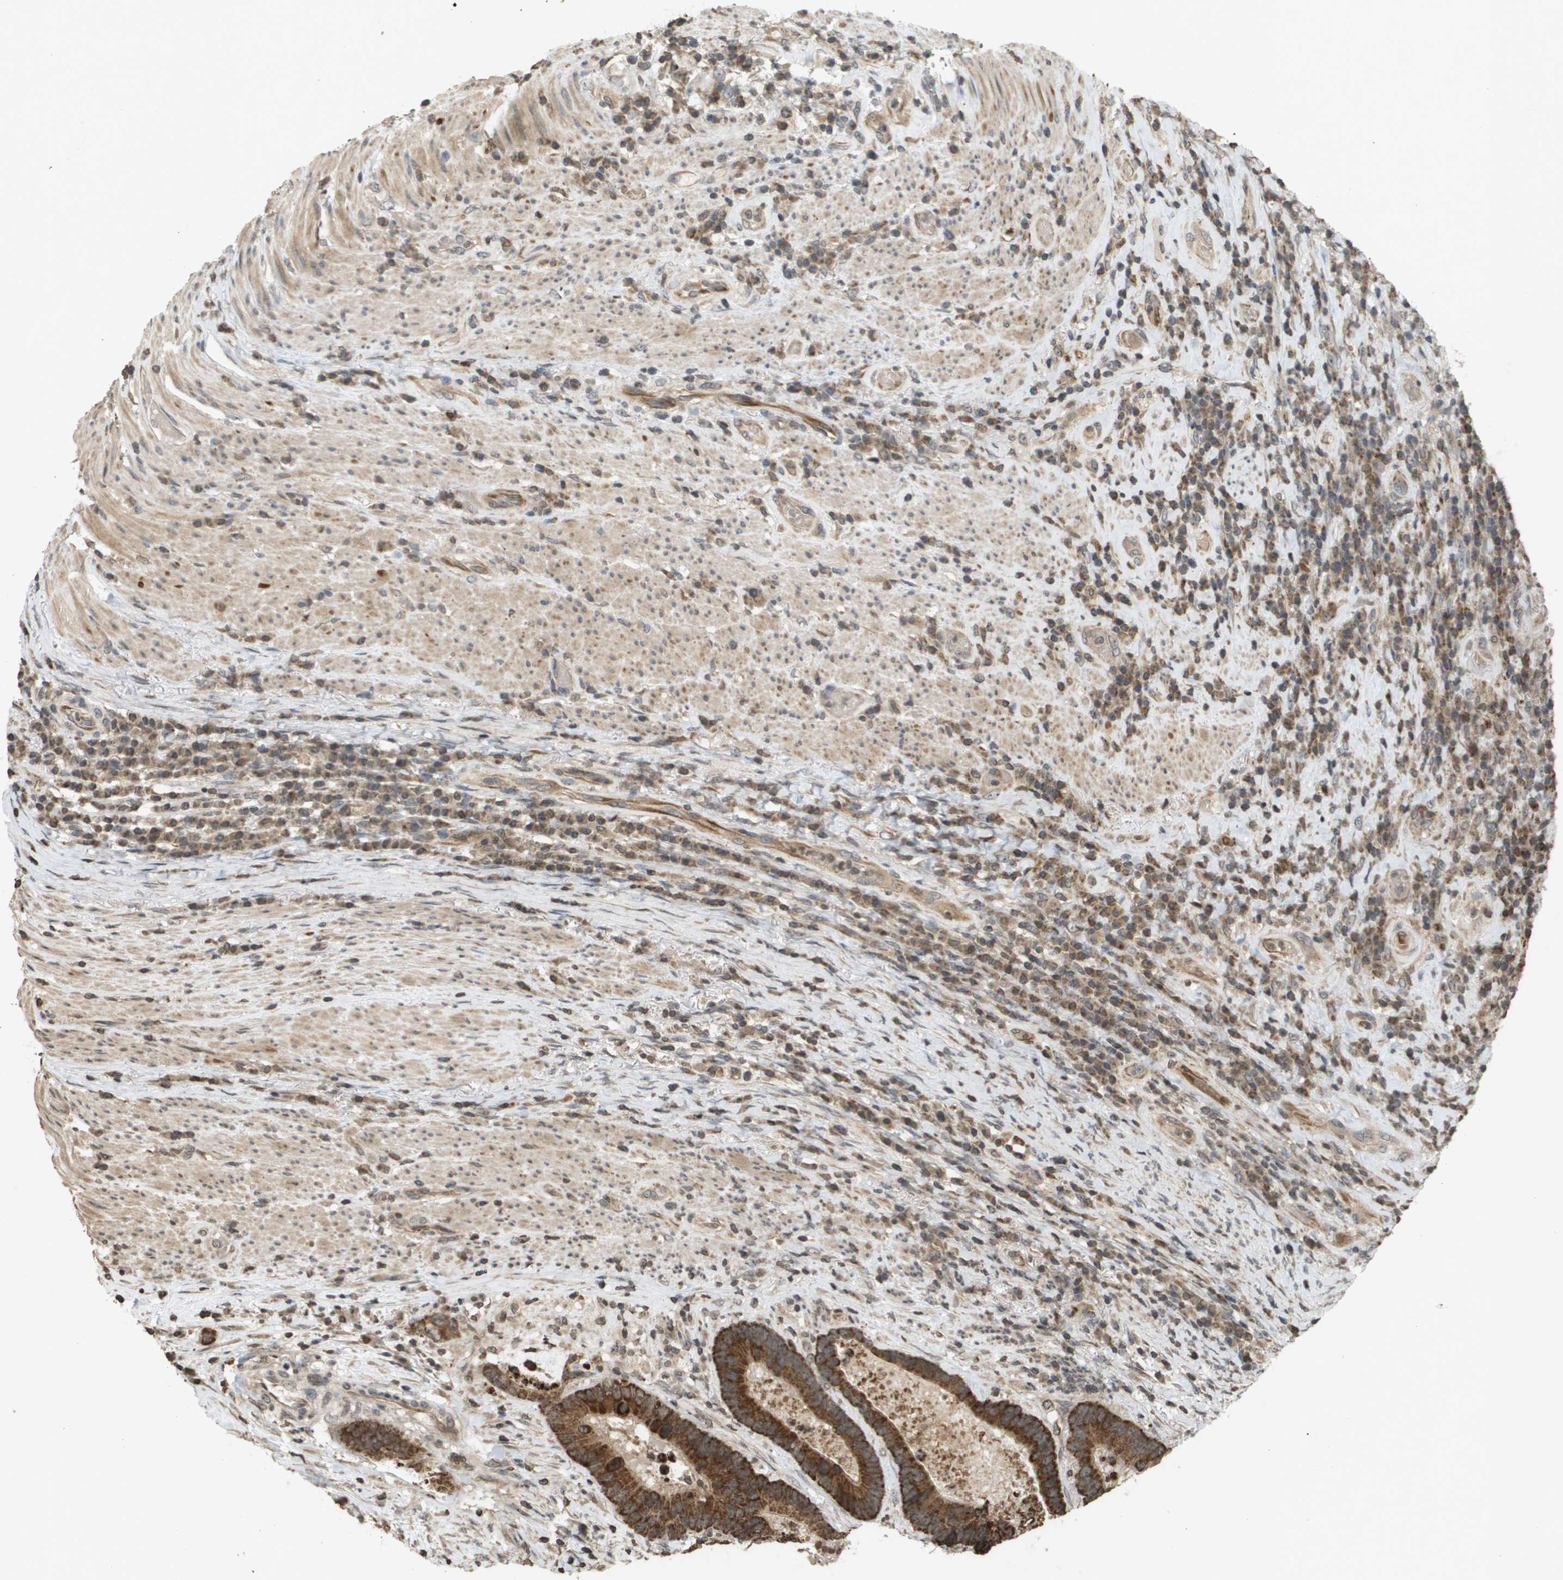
{"staining": {"intensity": "strong", "quantity": ">75%", "location": "cytoplasmic/membranous"}, "tissue": "colorectal cancer", "cell_type": "Tumor cells", "image_type": "cancer", "snomed": [{"axis": "morphology", "description": "Adenocarcinoma, NOS"}, {"axis": "topography", "description": "Rectum"}], "caption": "This is a histology image of IHC staining of adenocarcinoma (colorectal), which shows strong staining in the cytoplasmic/membranous of tumor cells.", "gene": "RAB21", "patient": {"sex": "male", "age": 51}}